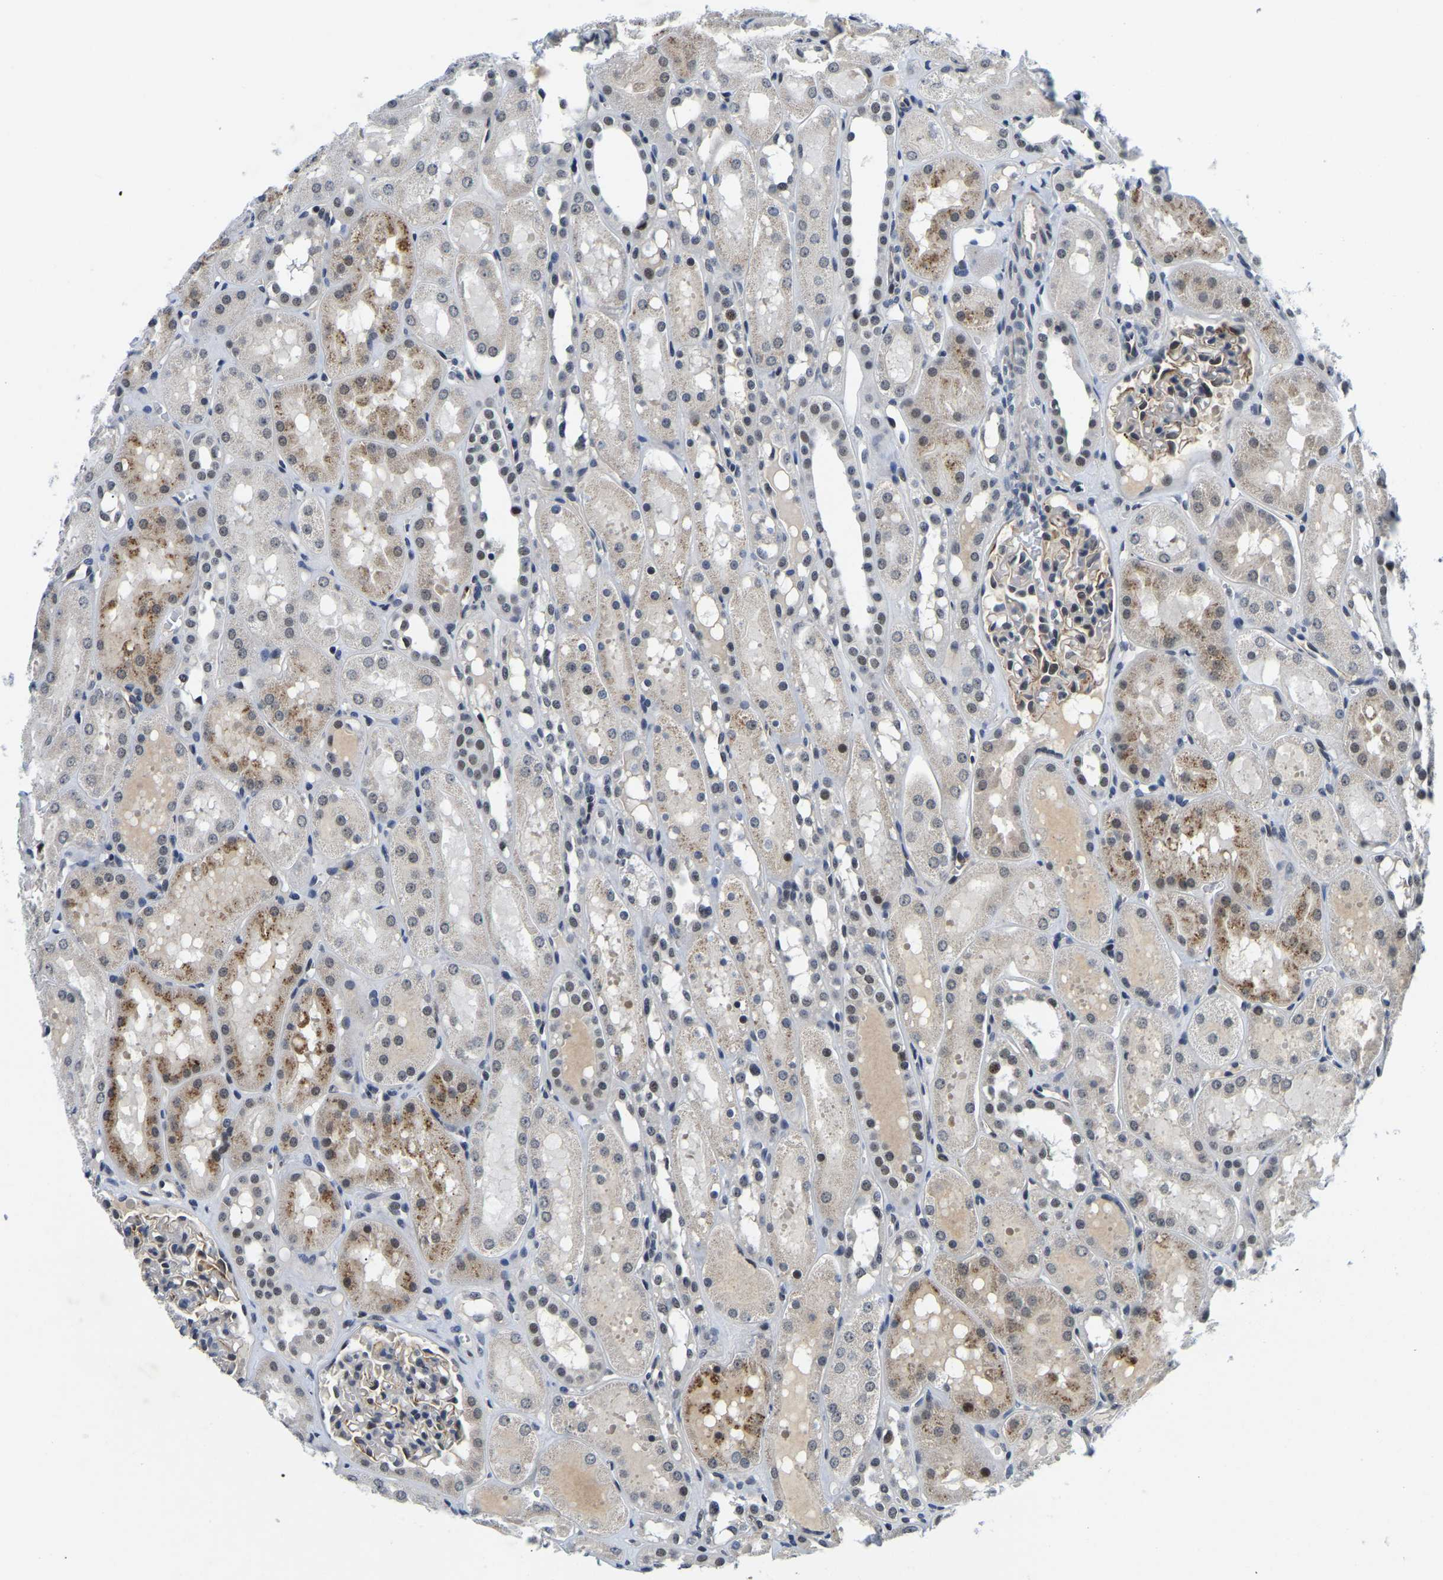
{"staining": {"intensity": "moderate", "quantity": "<25%", "location": "cytoplasmic/membranous"}, "tissue": "kidney", "cell_type": "Cells in glomeruli", "image_type": "normal", "snomed": [{"axis": "morphology", "description": "Normal tissue, NOS"}, {"axis": "topography", "description": "Kidney"}, {"axis": "topography", "description": "Urinary bladder"}], "caption": "DAB immunohistochemical staining of normal human kidney shows moderate cytoplasmic/membranous protein expression in about <25% of cells in glomeruli.", "gene": "POLDIP3", "patient": {"sex": "male", "age": 16}}